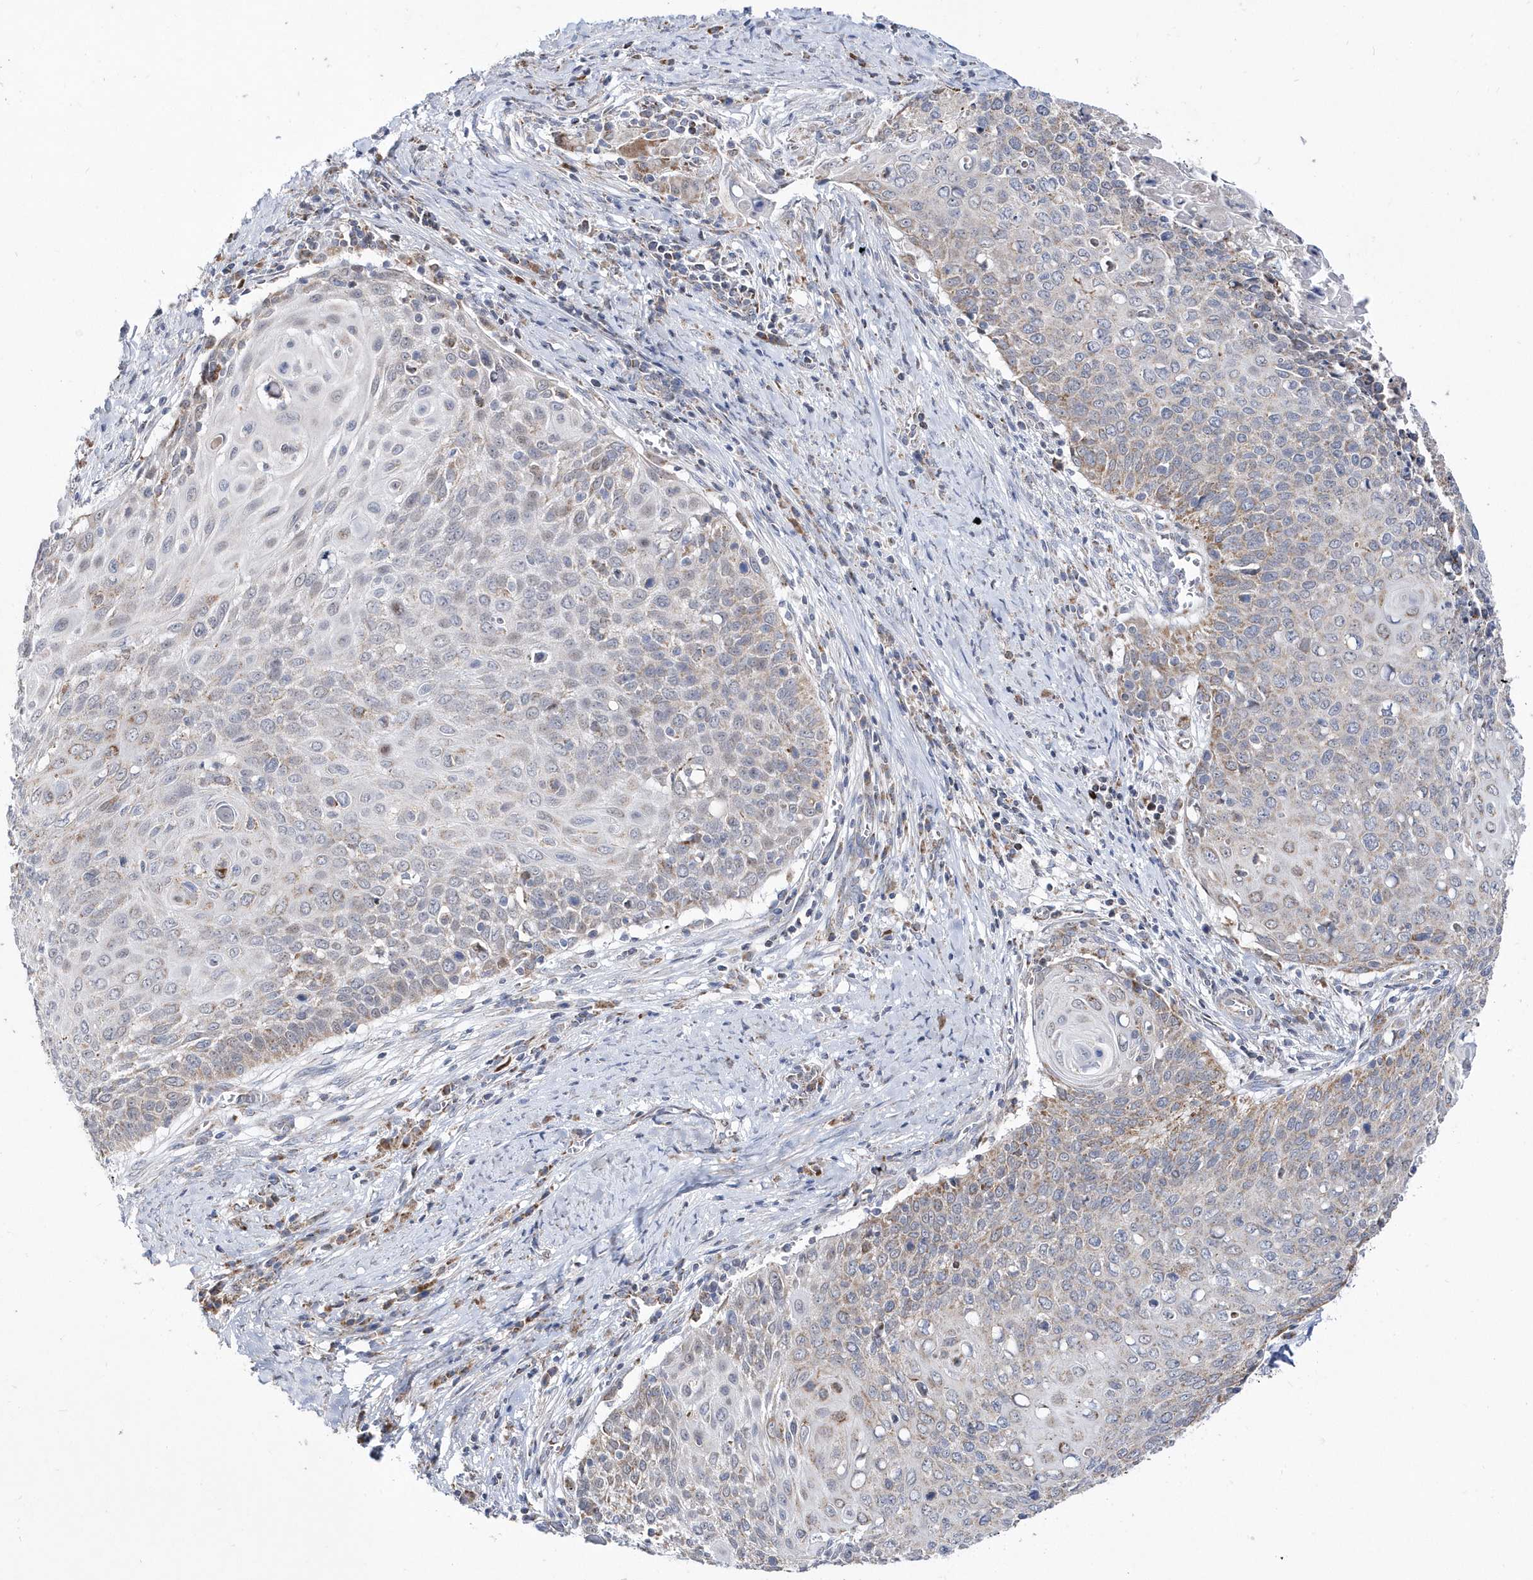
{"staining": {"intensity": "weak", "quantity": "<25%", "location": "cytoplasmic/membranous"}, "tissue": "cervical cancer", "cell_type": "Tumor cells", "image_type": "cancer", "snomed": [{"axis": "morphology", "description": "Squamous cell carcinoma, NOS"}, {"axis": "topography", "description": "Cervix"}], "caption": "Immunohistochemistry histopathology image of neoplastic tissue: human cervical cancer stained with DAB (3,3'-diaminobenzidine) displays no significant protein staining in tumor cells.", "gene": "SPATA5", "patient": {"sex": "female", "age": 39}}